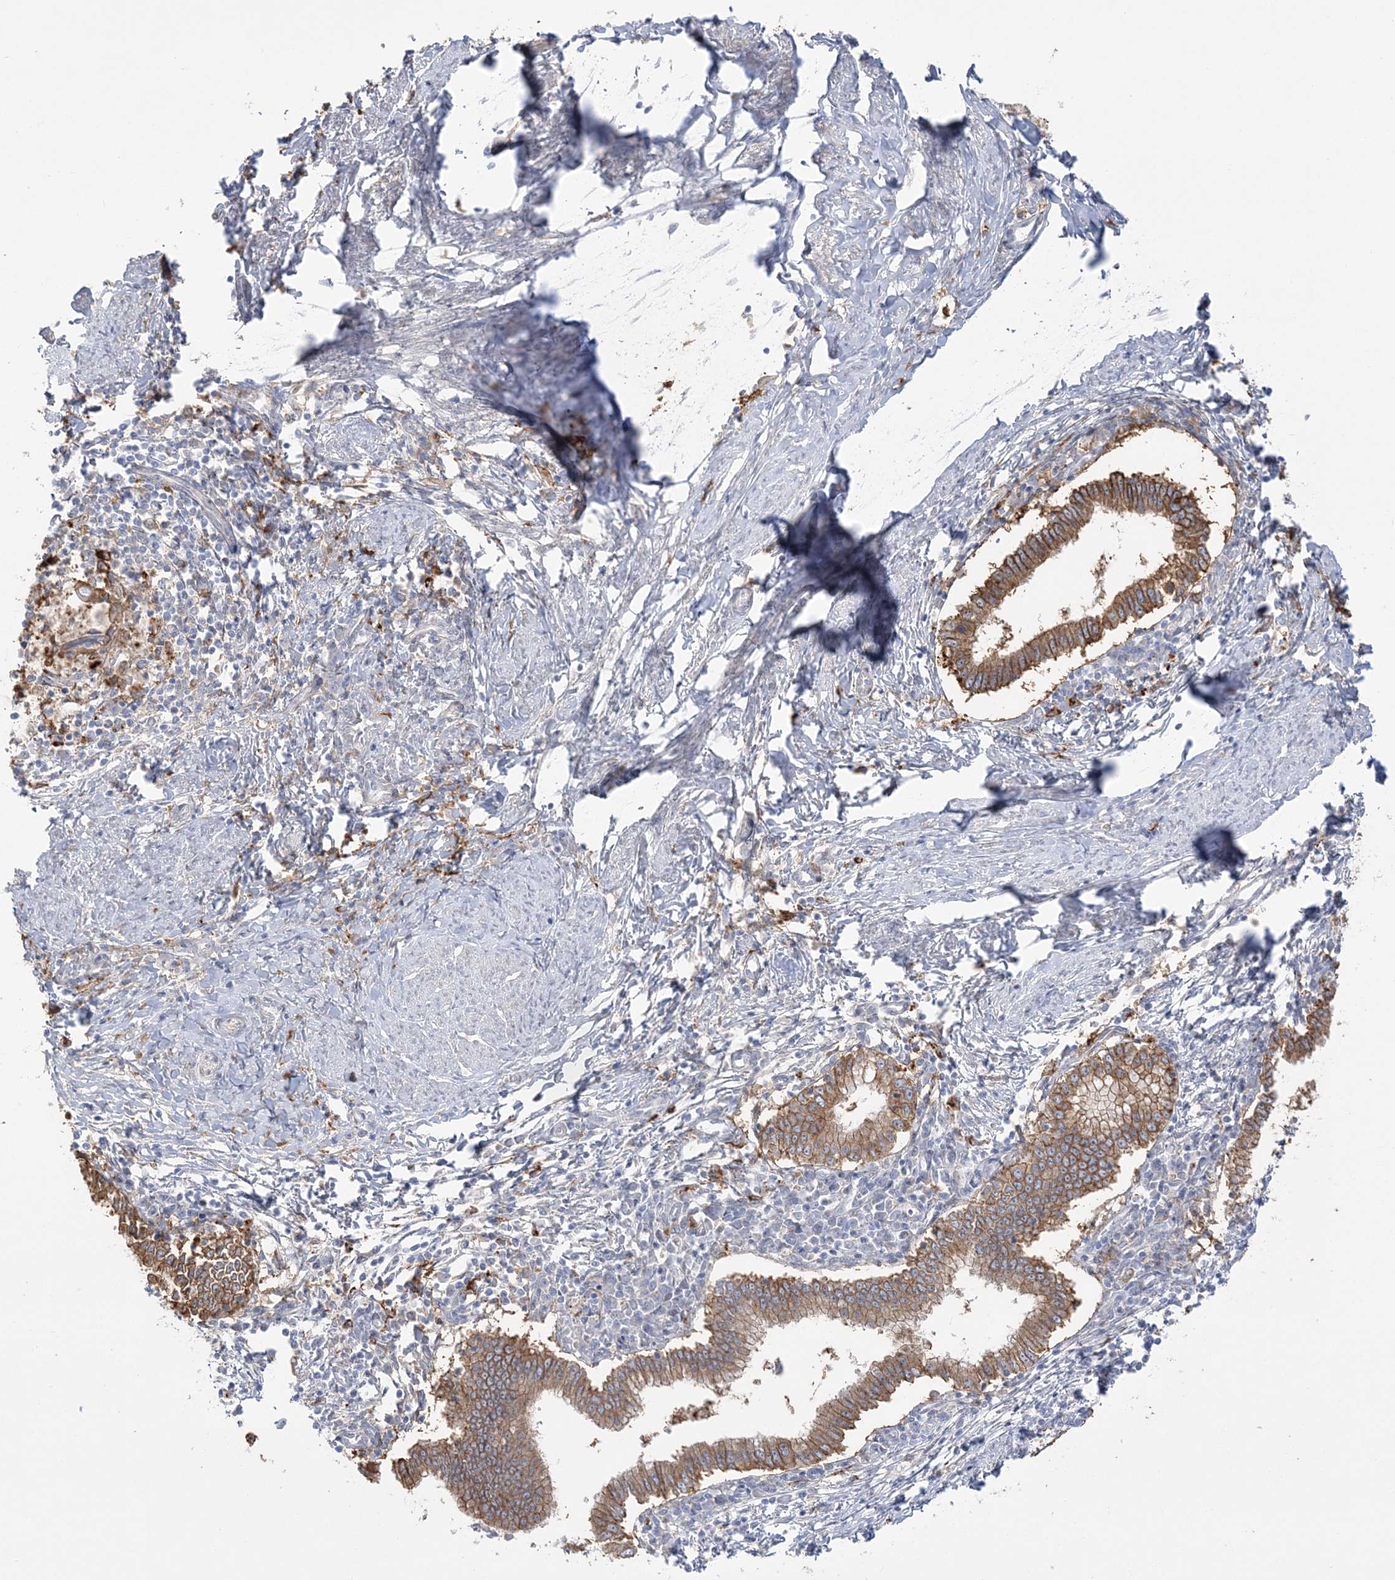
{"staining": {"intensity": "moderate", "quantity": ">75%", "location": "cytoplasmic/membranous"}, "tissue": "cervical cancer", "cell_type": "Tumor cells", "image_type": "cancer", "snomed": [{"axis": "morphology", "description": "Adenocarcinoma, NOS"}, {"axis": "topography", "description": "Cervix"}], "caption": "This histopathology image displays cervical cancer stained with IHC to label a protein in brown. The cytoplasmic/membranous of tumor cells show moderate positivity for the protein. Nuclei are counter-stained blue.", "gene": "HAAO", "patient": {"sex": "female", "age": 36}}